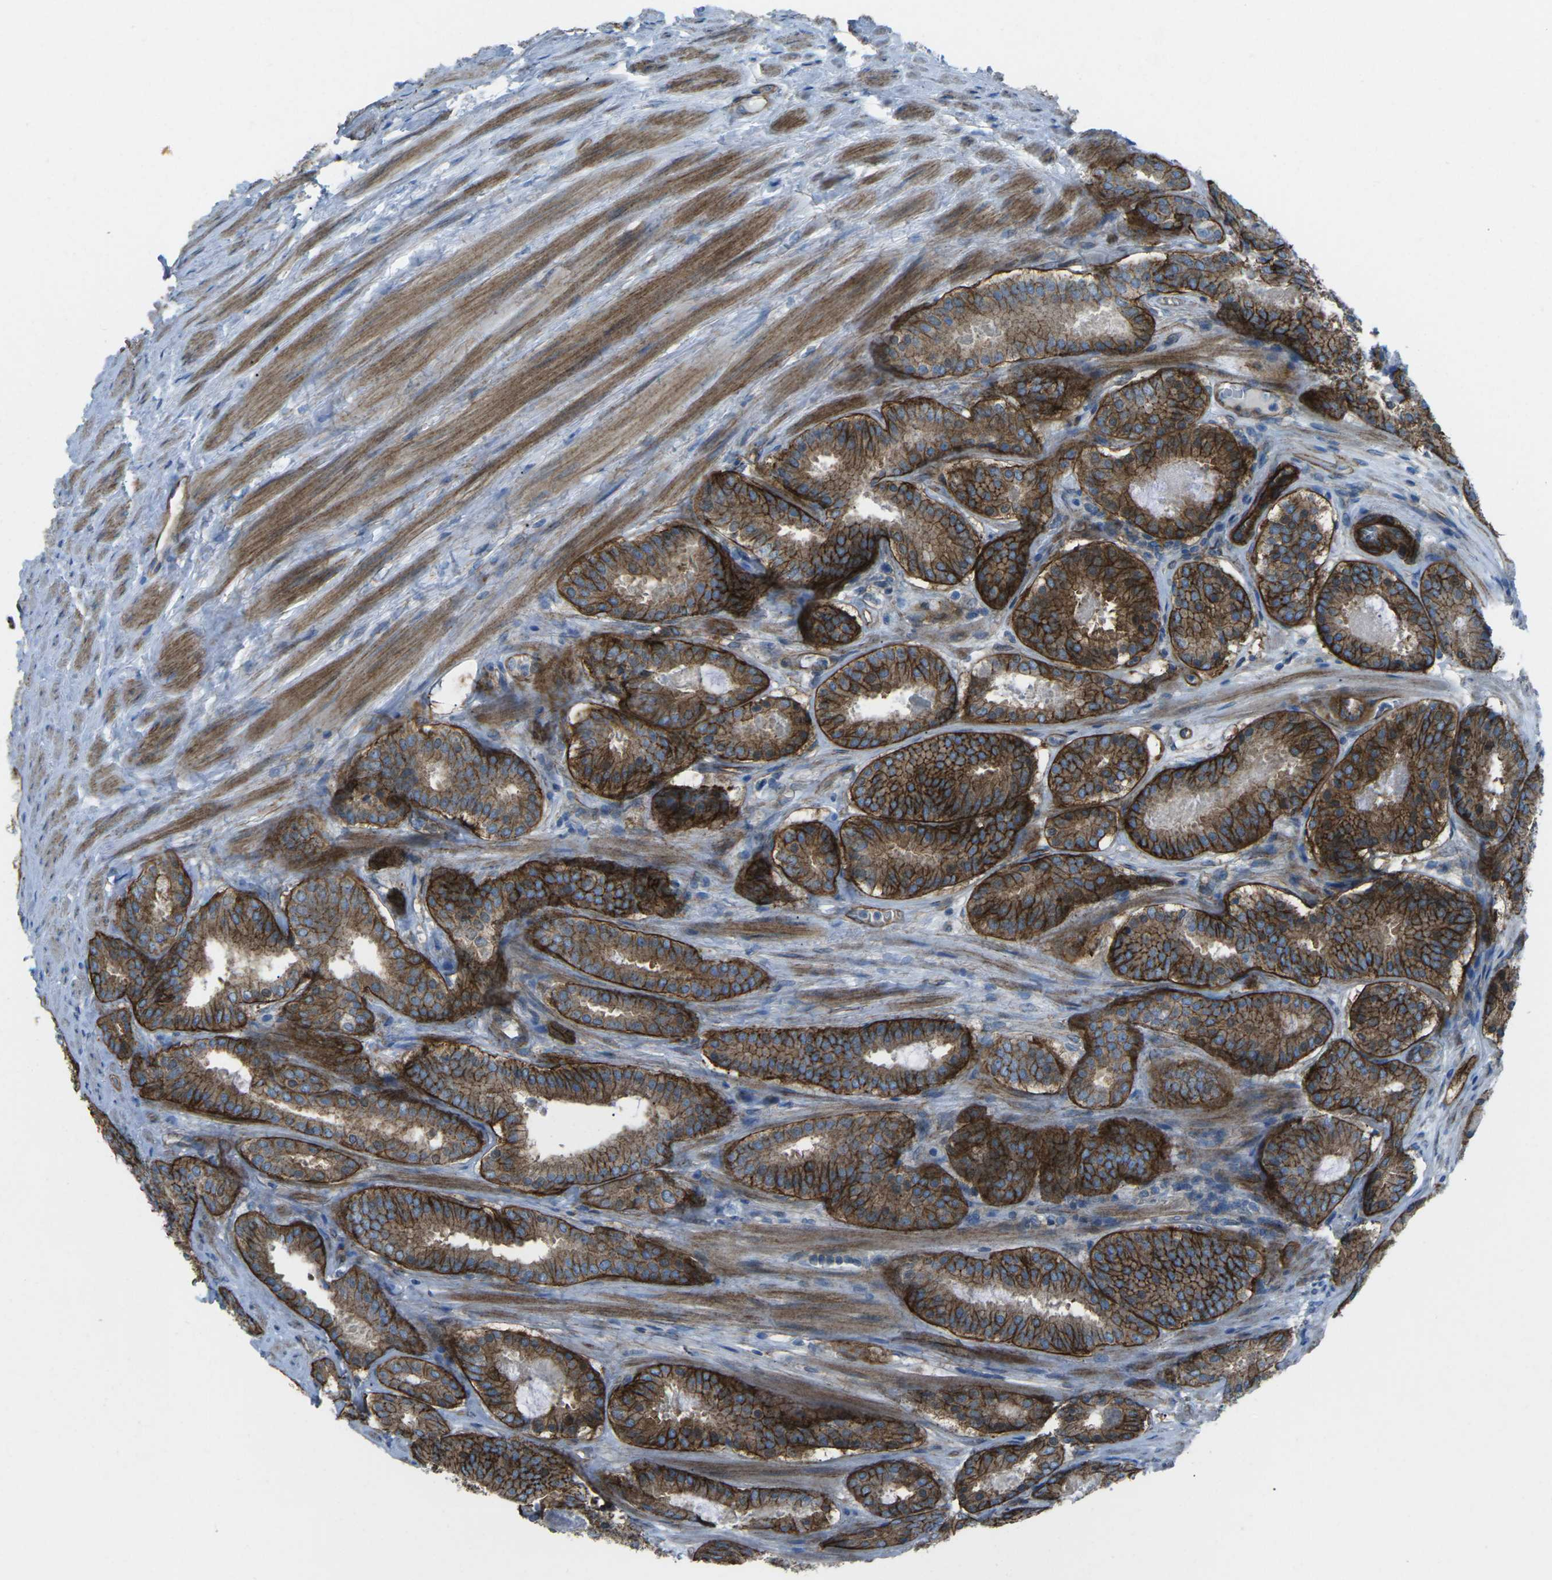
{"staining": {"intensity": "strong", "quantity": "25%-75%", "location": "cytoplasmic/membranous"}, "tissue": "prostate cancer", "cell_type": "Tumor cells", "image_type": "cancer", "snomed": [{"axis": "morphology", "description": "Adenocarcinoma, Low grade"}, {"axis": "topography", "description": "Prostate"}], "caption": "Low-grade adenocarcinoma (prostate) stained for a protein (brown) shows strong cytoplasmic/membranous positive positivity in approximately 25%-75% of tumor cells.", "gene": "UTRN", "patient": {"sex": "male", "age": 69}}